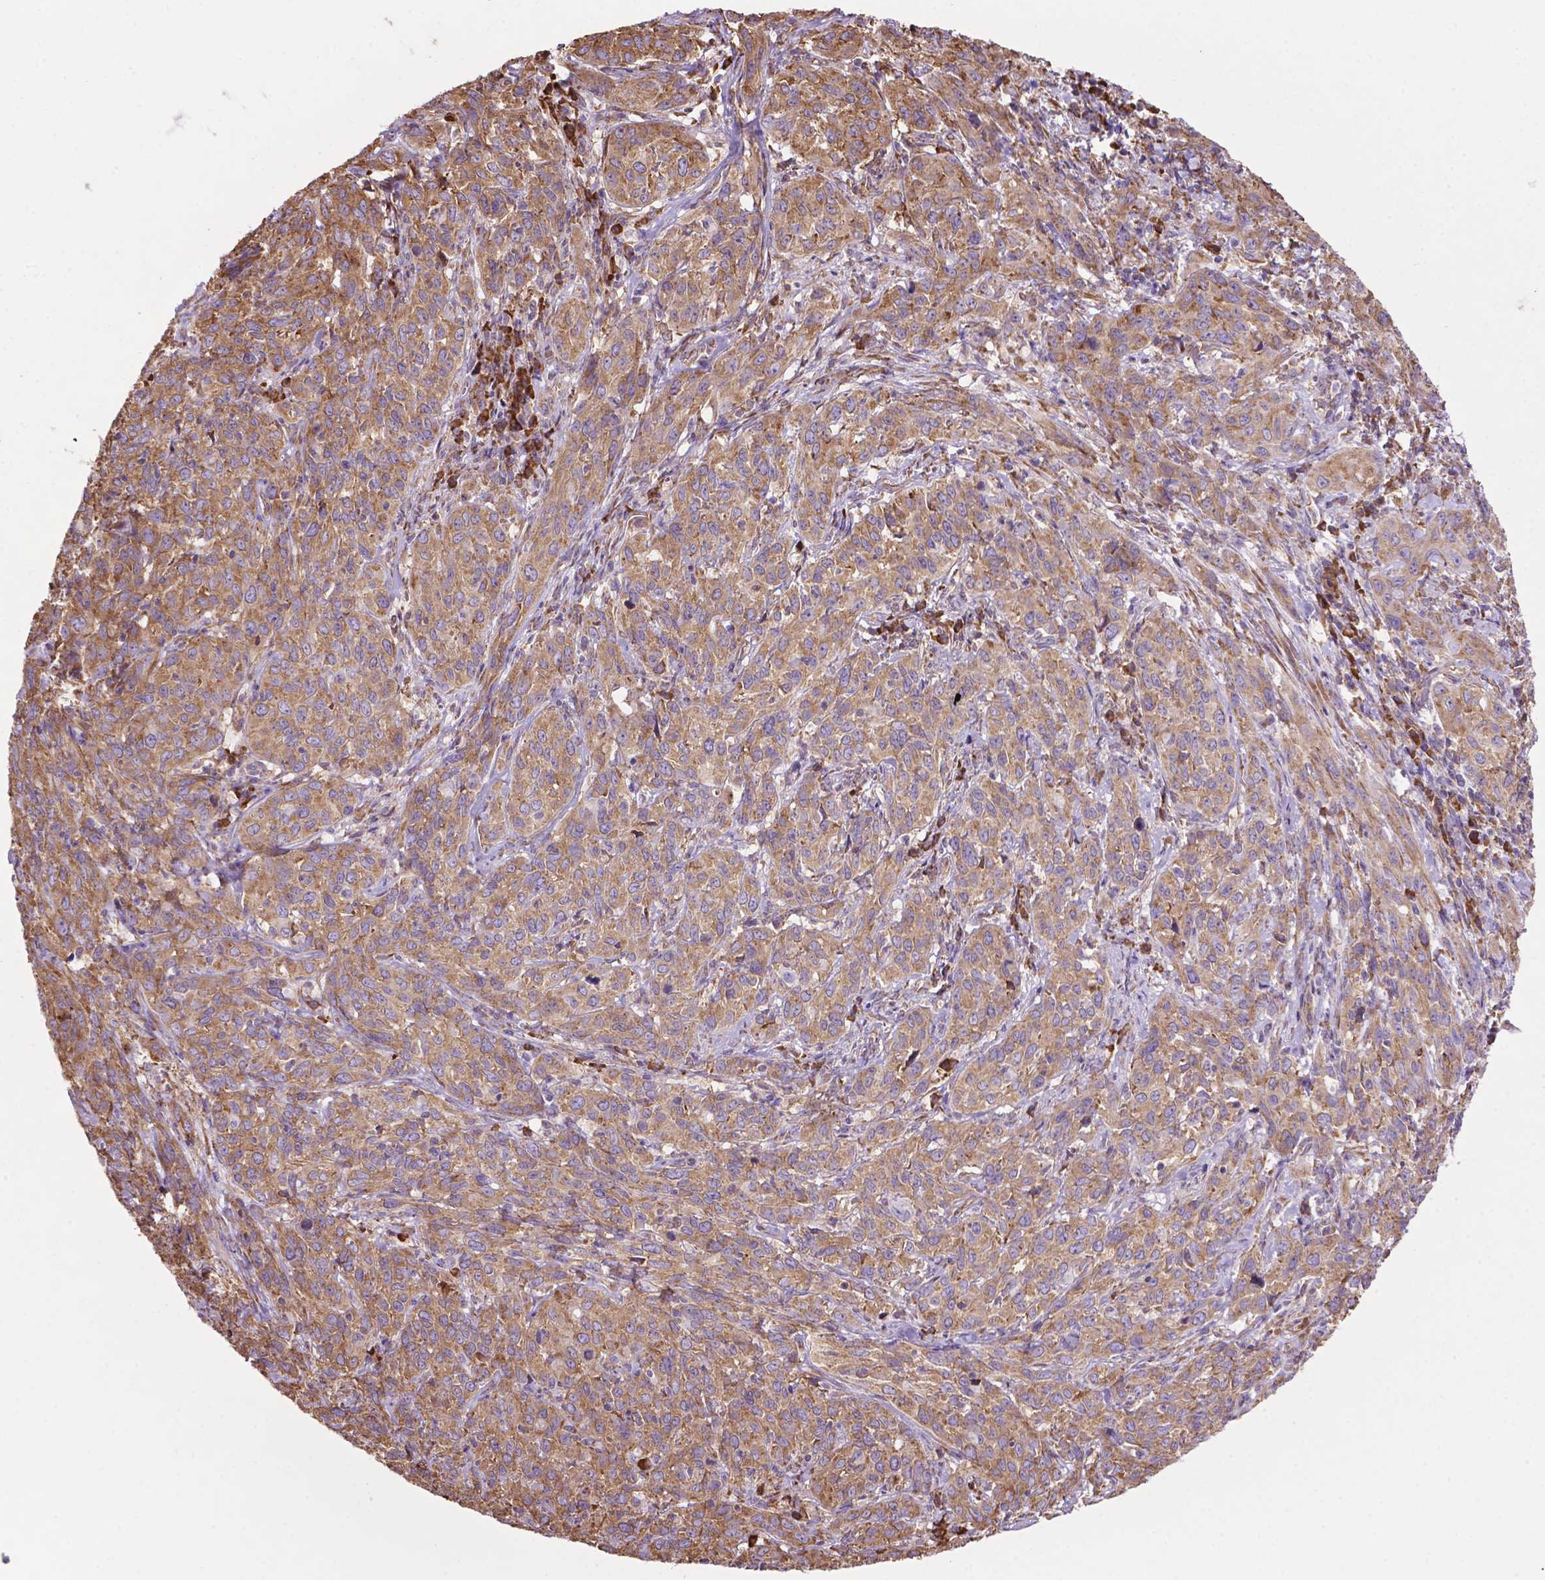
{"staining": {"intensity": "moderate", "quantity": ">75%", "location": "cytoplasmic/membranous"}, "tissue": "cervical cancer", "cell_type": "Tumor cells", "image_type": "cancer", "snomed": [{"axis": "morphology", "description": "Squamous cell carcinoma, NOS"}, {"axis": "topography", "description": "Cervix"}], "caption": "About >75% of tumor cells in human cervical cancer demonstrate moderate cytoplasmic/membranous protein staining as visualized by brown immunohistochemical staining.", "gene": "RPL29", "patient": {"sex": "female", "age": 51}}